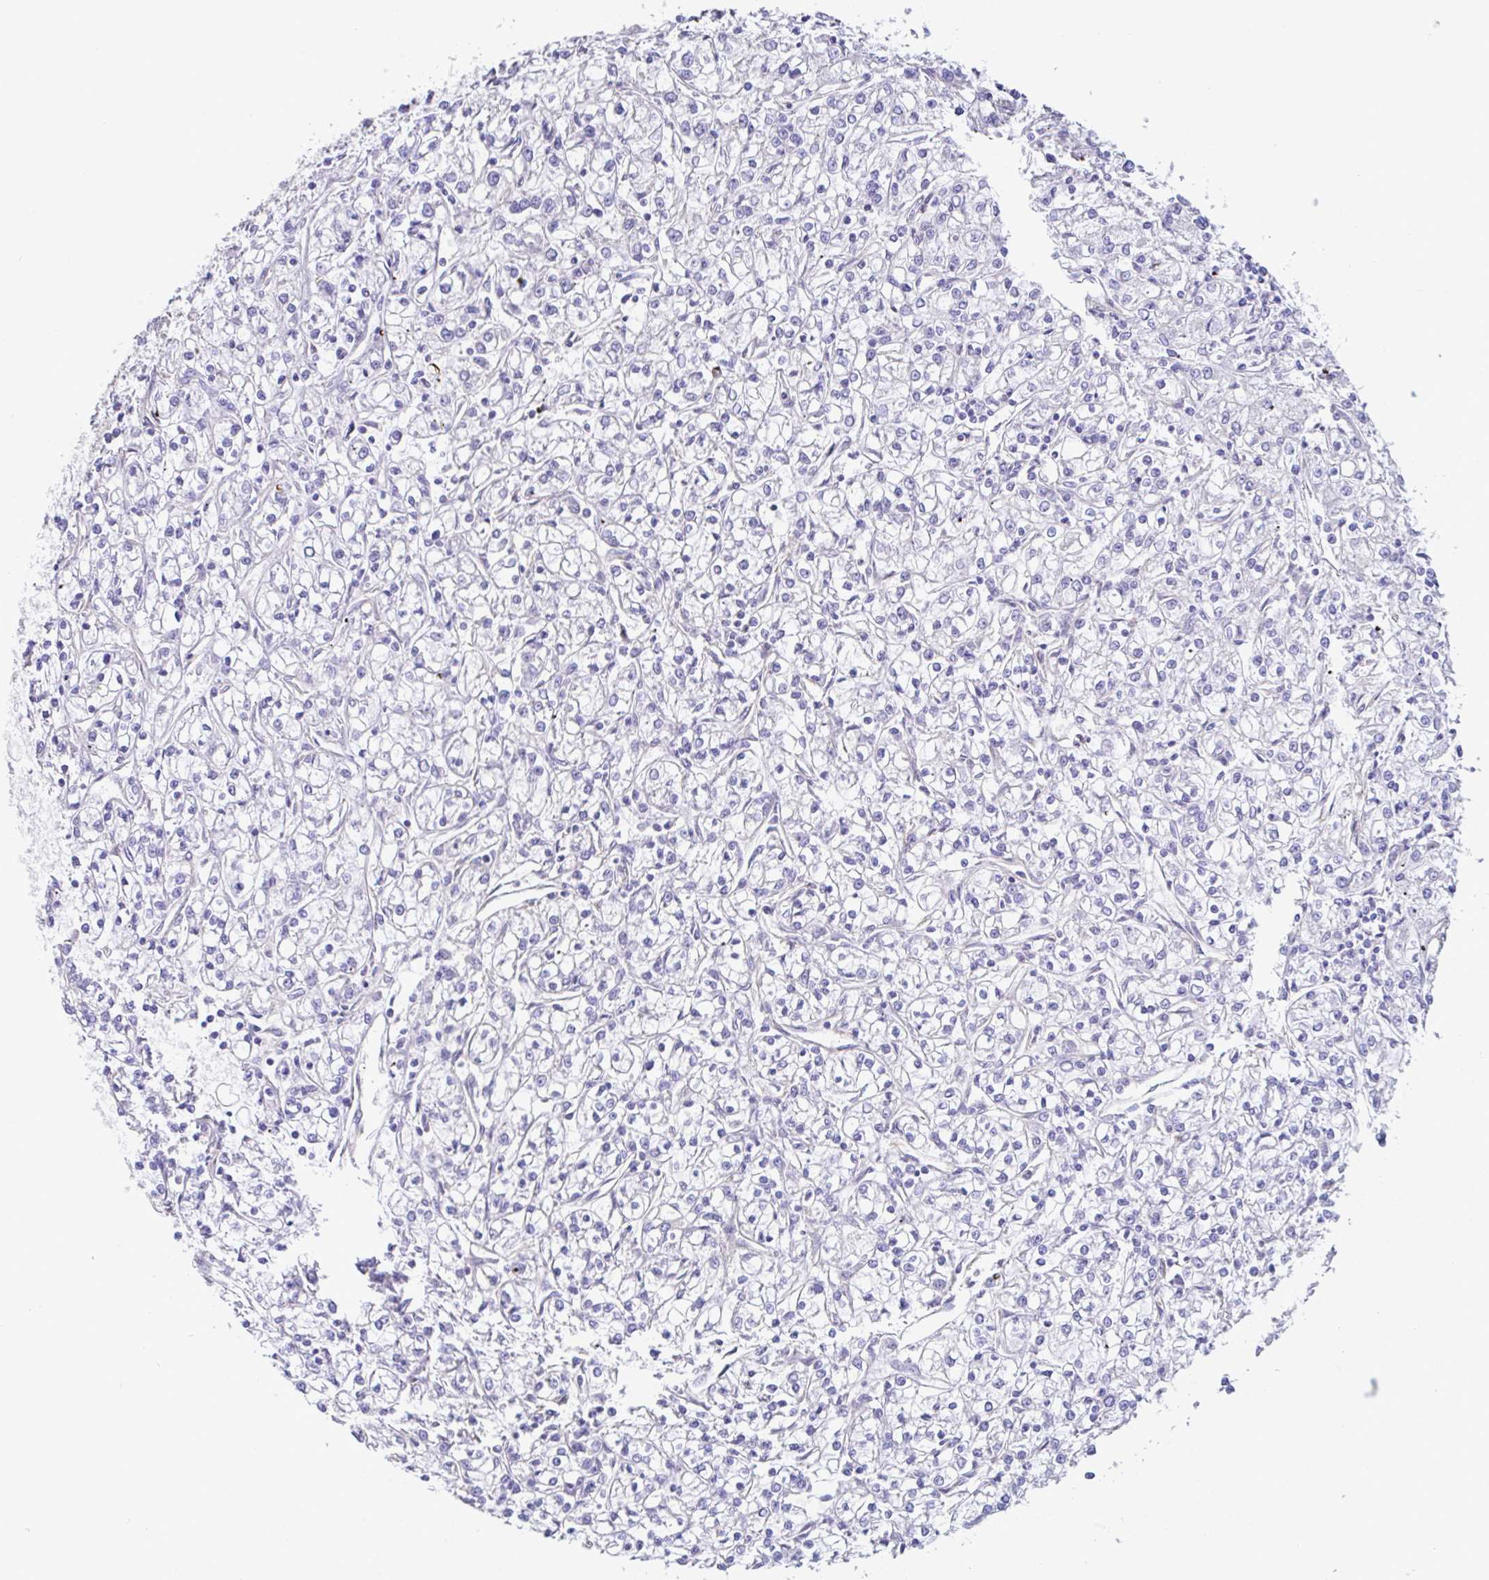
{"staining": {"intensity": "negative", "quantity": "none", "location": "none"}, "tissue": "renal cancer", "cell_type": "Tumor cells", "image_type": "cancer", "snomed": [{"axis": "morphology", "description": "Adenocarcinoma, NOS"}, {"axis": "topography", "description": "Kidney"}], "caption": "This is an immunohistochemistry (IHC) photomicrograph of renal cancer. There is no staining in tumor cells.", "gene": "PLCD4", "patient": {"sex": "female", "age": 59}}